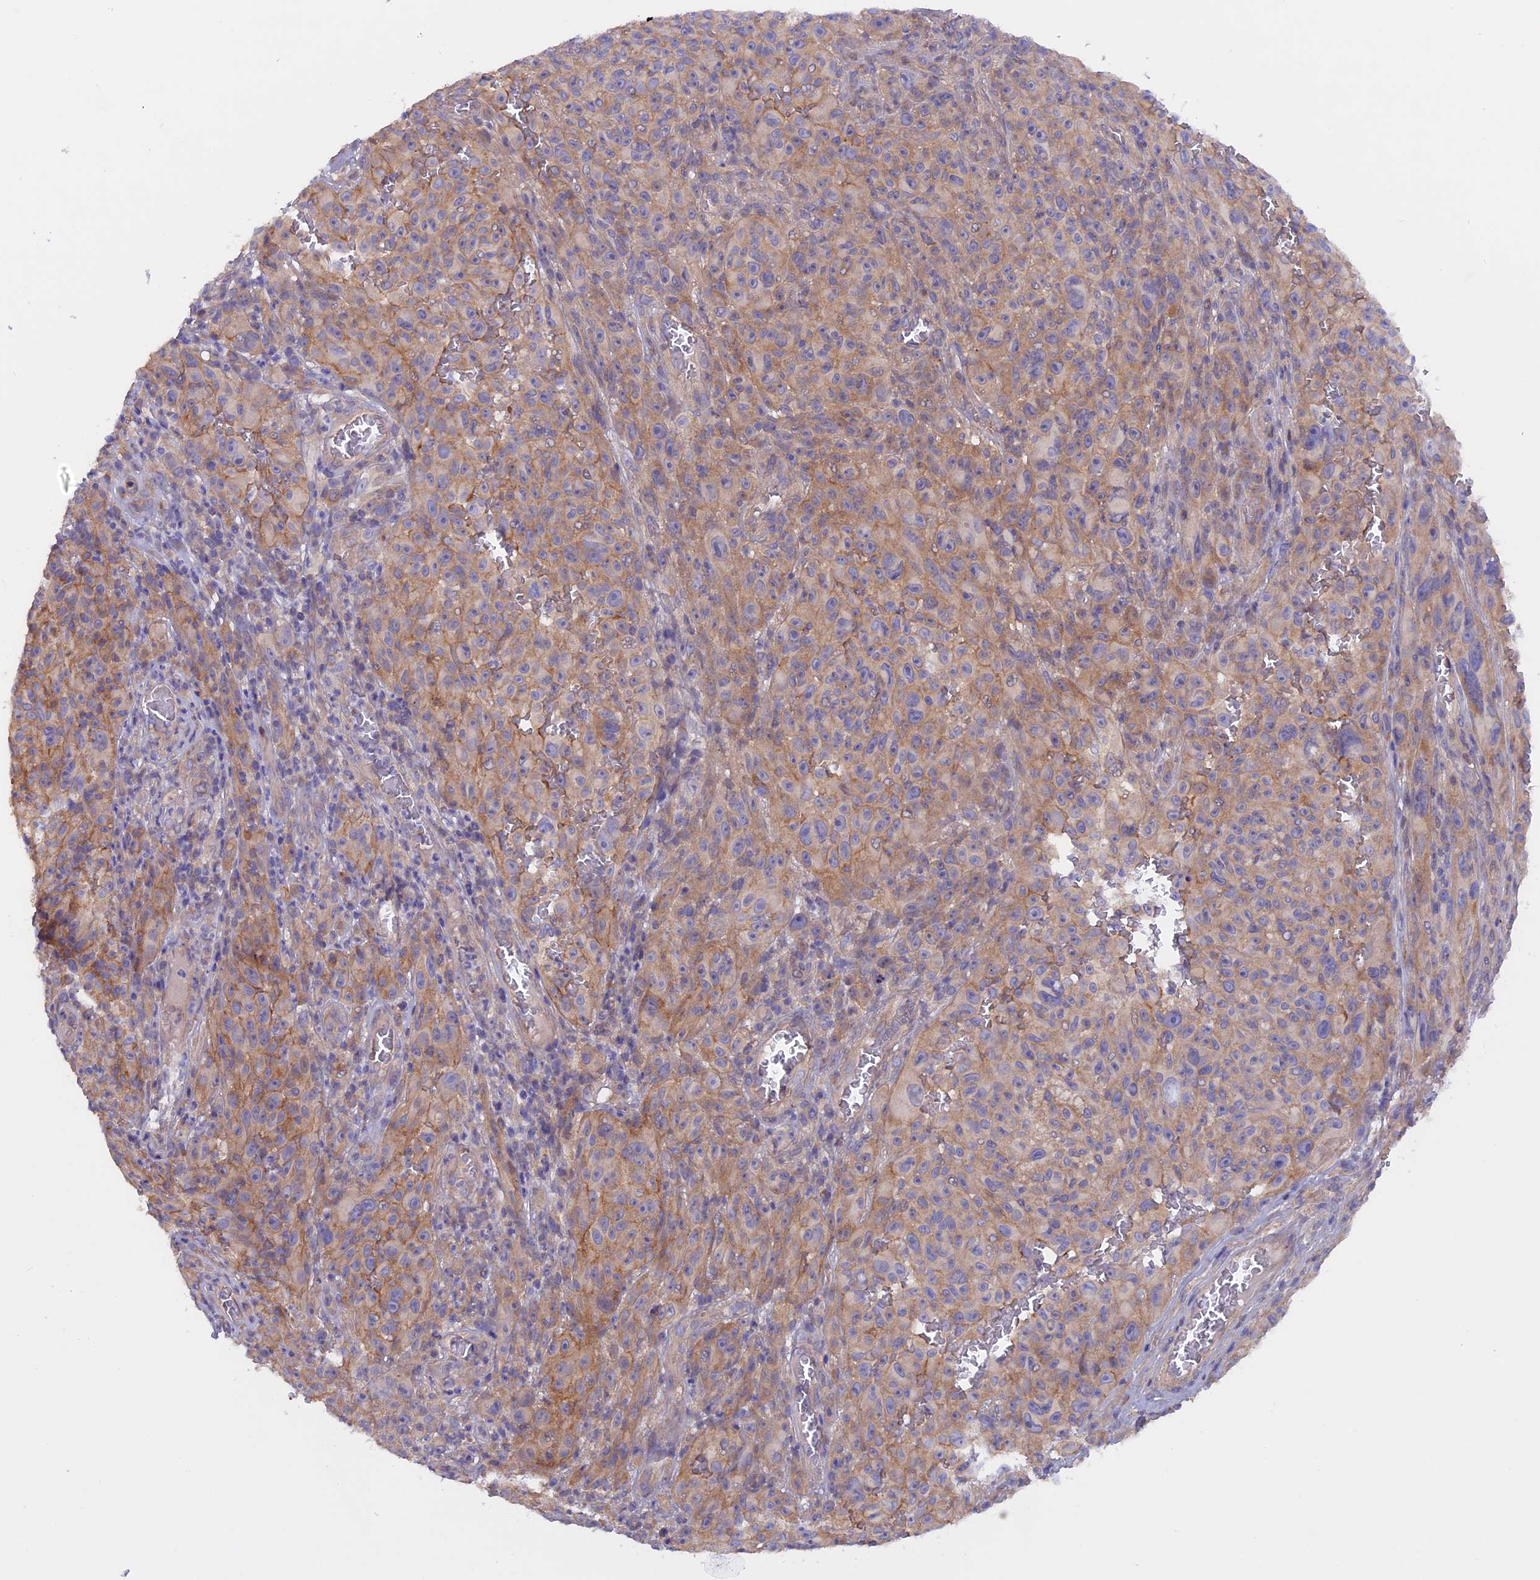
{"staining": {"intensity": "moderate", "quantity": "25%-75%", "location": "cytoplasmic/membranous"}, "tissue": "melanoma", "cell_type": "Tumor cells", "image_type": "cancer", "snomed": [{"axis": "morphology", "description": "Malignant melanoma, NOS"}, {"axis": "topography", "description": "Skin"}], "caption": "Immunohistochemical staining of human malignant melanoma exhibits medium levels of moderate cytoplasmic/membranous protein positivity in about 25%-75% of tumor cells.", "gene": "HYCC1", "patient": {"sex": "female", "age": 82}}